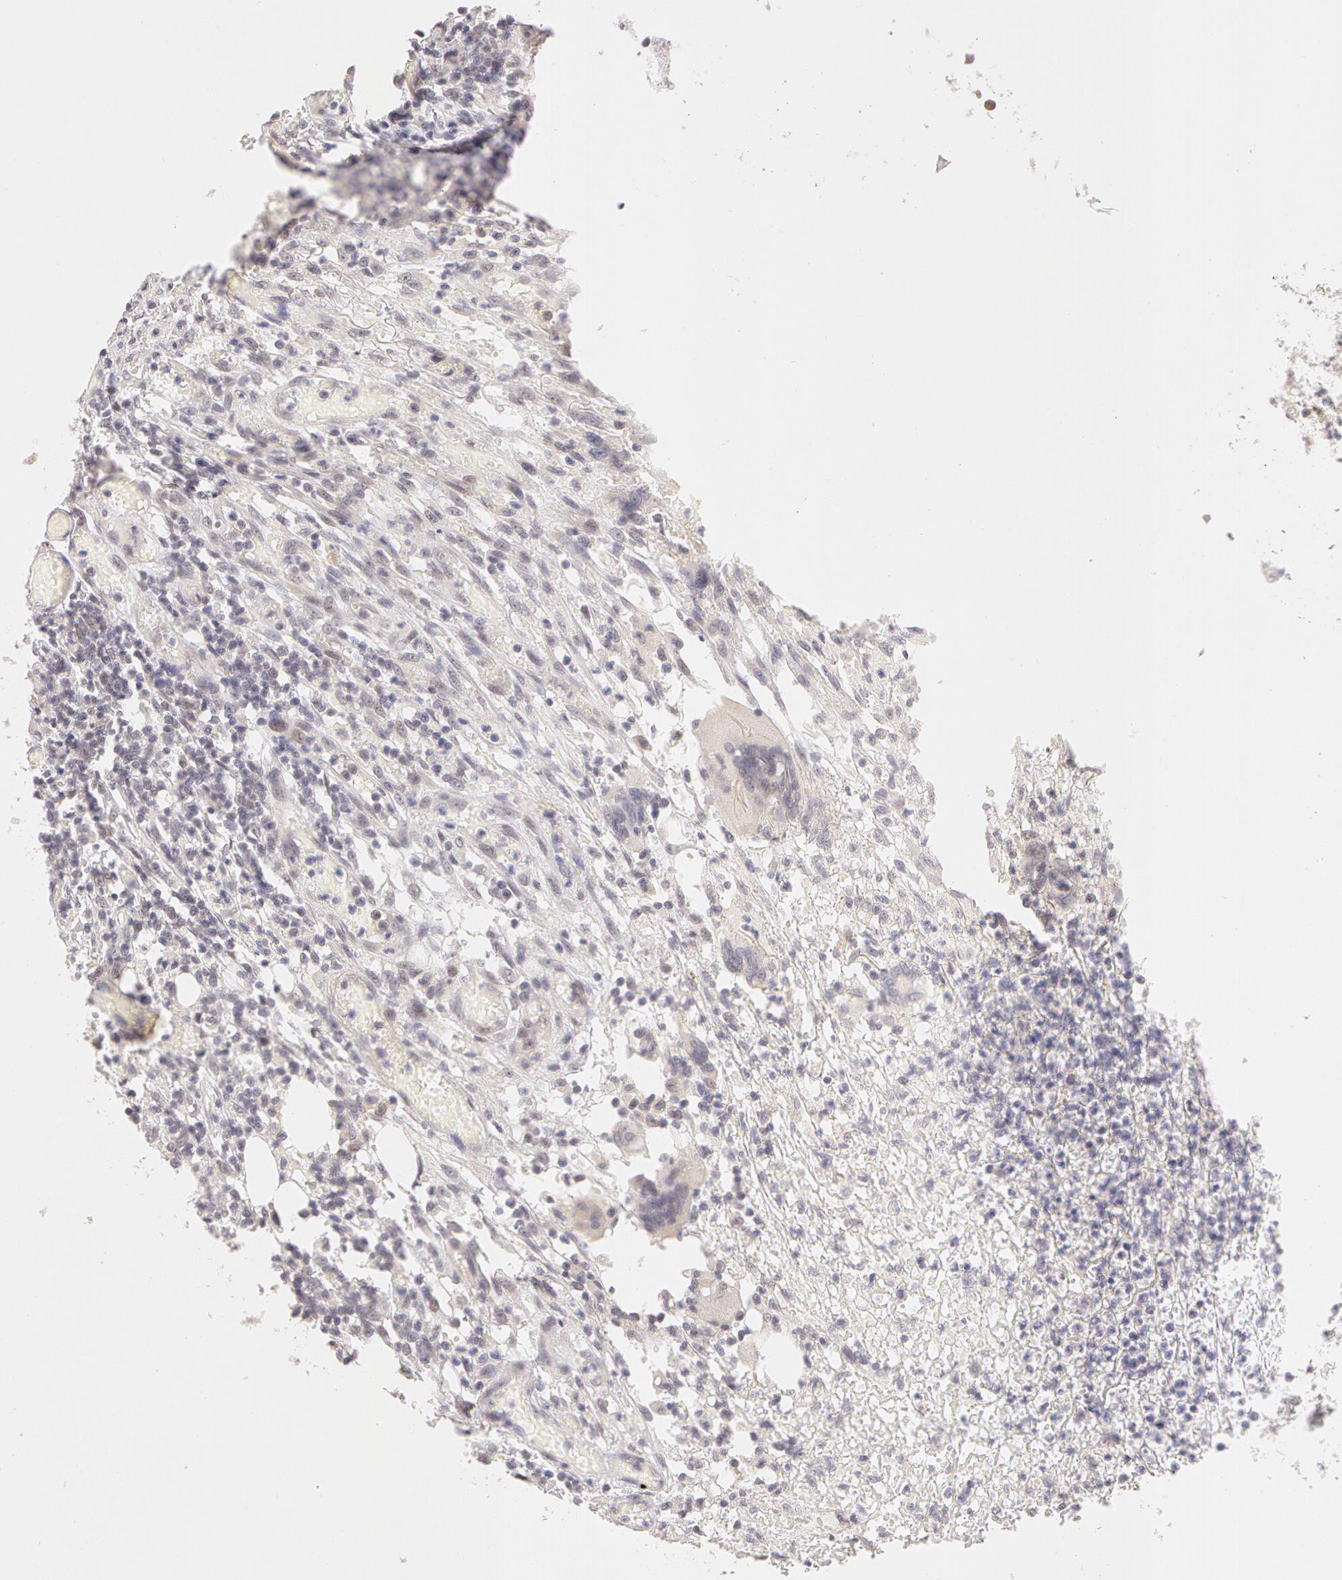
{"staining": {"intensity": "weak", "quantity": "<25%", "location": "nuclear"}, "tissue": "lymphoma", "cell_type": "Tumor cells", "image_type": "cancer", "snomed": [{"axis": "morphology", "description": "Malignant lymphoma, non-Hodgkin's type, High grade"}, {"axis": "topography", "description": "Colon"}], "caption": "The immunohistochemistry histopathology image has no significant expression in tumor cells of malignant lymphoma, non-Hodgkin's type (high-grade) tissue. The staining was performed using DAB to visualize the protein expression in brown, while the nuclei were stained in blue with hematoxylin (Magnification: 20x).", "gene": "ZNF597", "patient": {"sex": "male", "age": 82}}